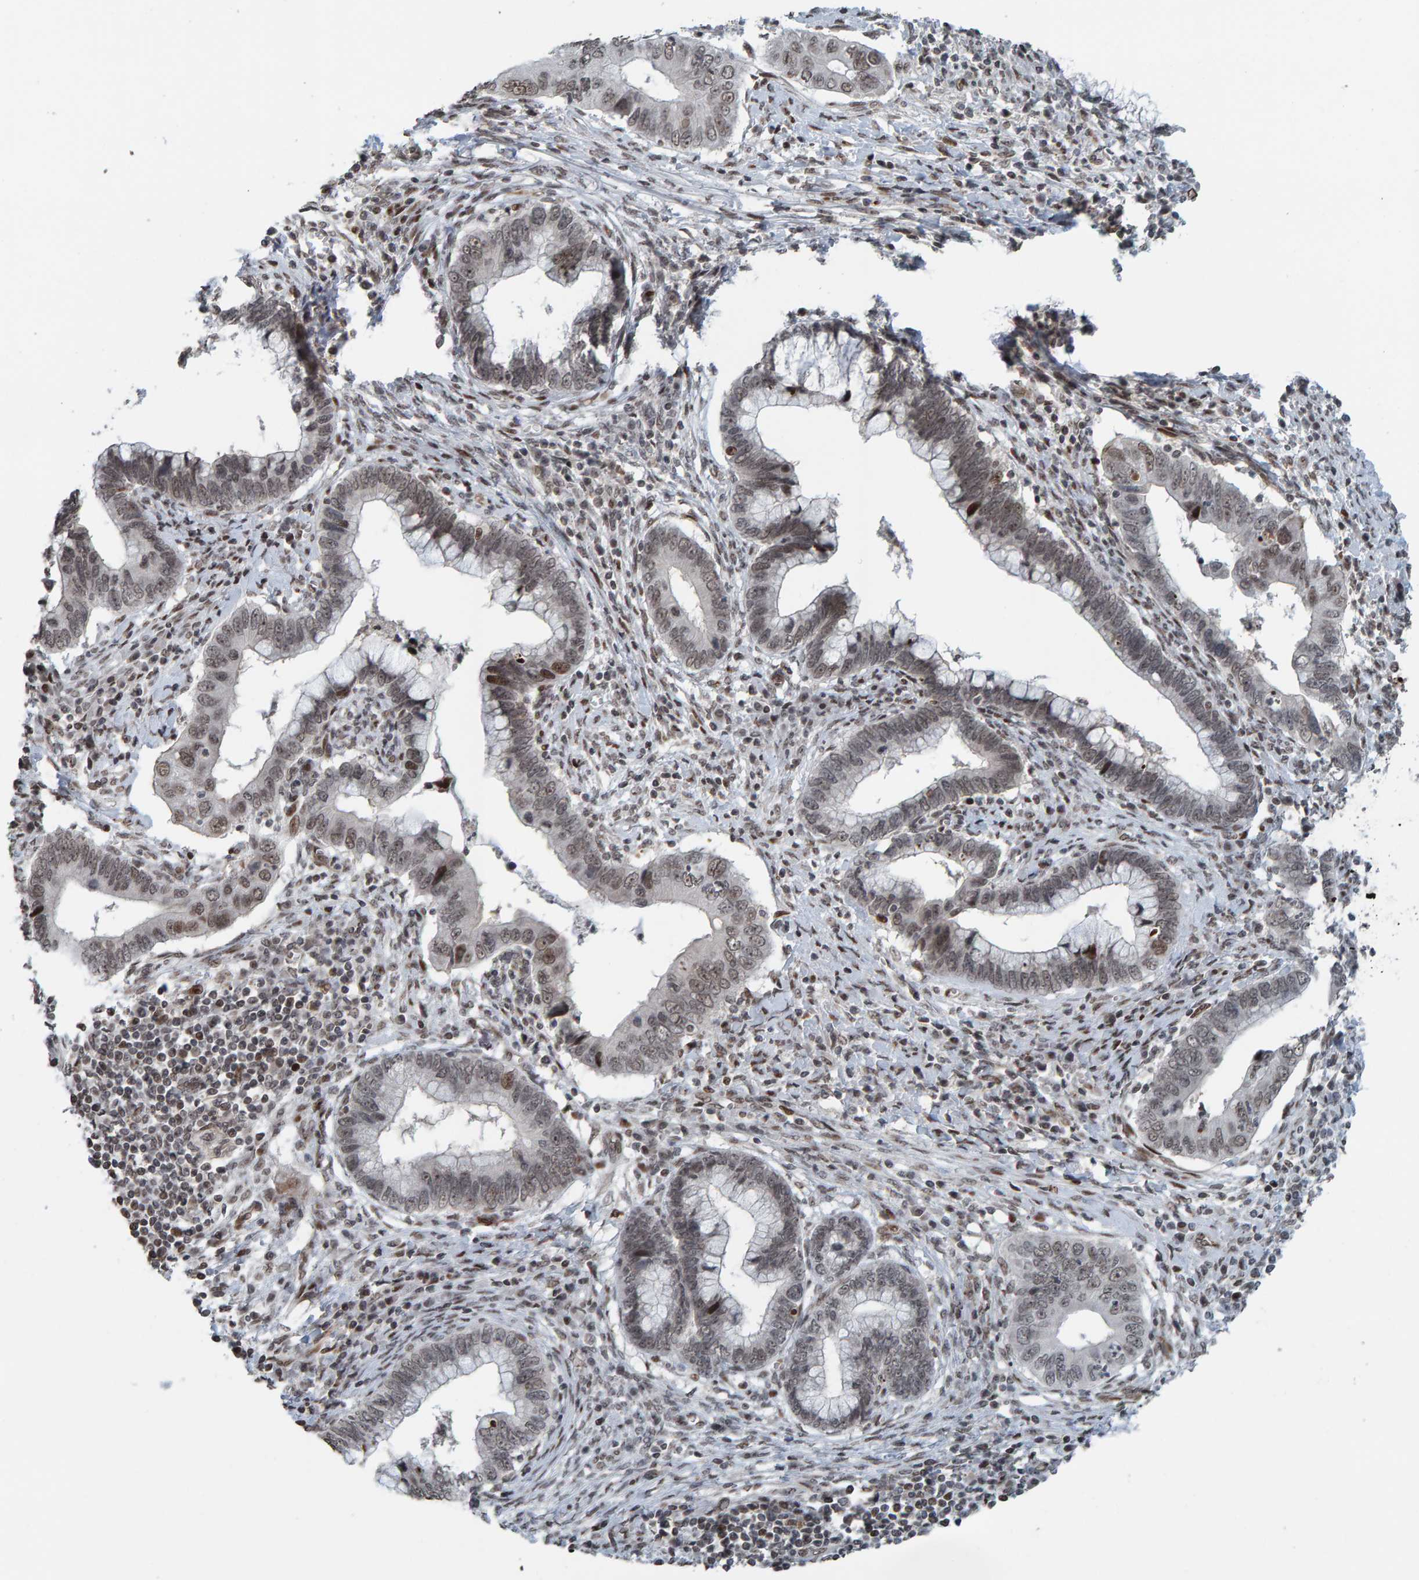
{"staining": {"intensity": "moderate", "quantity": "<25%", "location": "nuclear"}, "tissue": "cervical cancer", "cell_type": "Tumor cells", "image_type": "cancer", "snomed": [{"axis": "morphology", "description": "Adenocarcinoma, NOS"}, {"axis": "topography", "description": "Cervix"}], "caption": "Cervical cancer (adenocarcinoma) was stained to show a protein in brown. There is low levels of moderate nuclear expression in approximately <25% of tumor cells.", "gene": "ZNF366", "patient": {"sex": "female", "age": 44}}